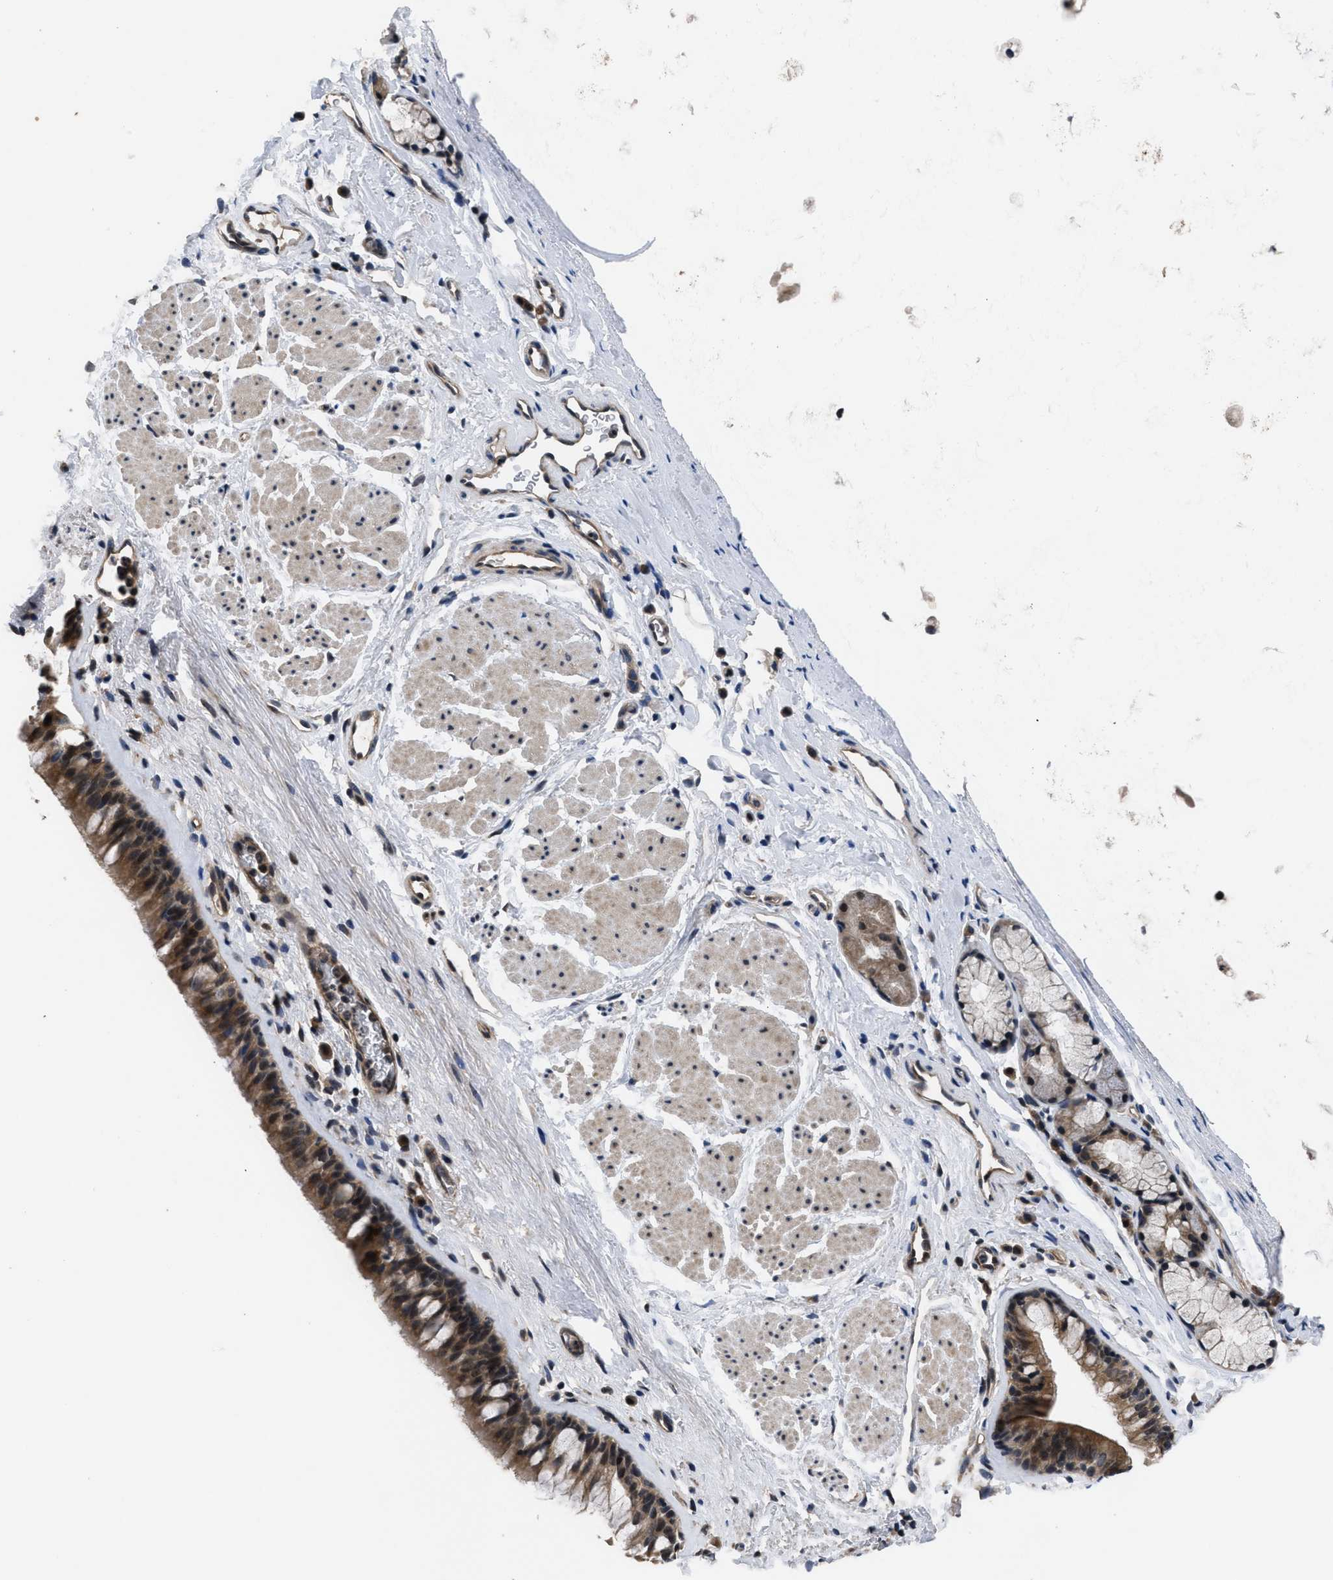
{"staining": {"intensity": "moderate", "quantity": ">75%", "location": "cytoplasmic/membranous,nuclear"}, "tissue": "bronchus", "cell_type": "Respiratory epithelial cells", "image_type": "normal", "snomed": [{"axis": "morphology", "description": "Normal tissue, NOS"}, {"axis": "topography", "description": "Cartilage tissue"}, {"axis": "topography", "description": "Bronchus"}], "caption": "Respiratory epithelial cells demonstrate moderate cytoplasmic/membranous,nuclear expression in approximately >75% of cells in normal bronchus.", "gene": "DNAJC14", "patient": {"sex": "female", "age": 53}}